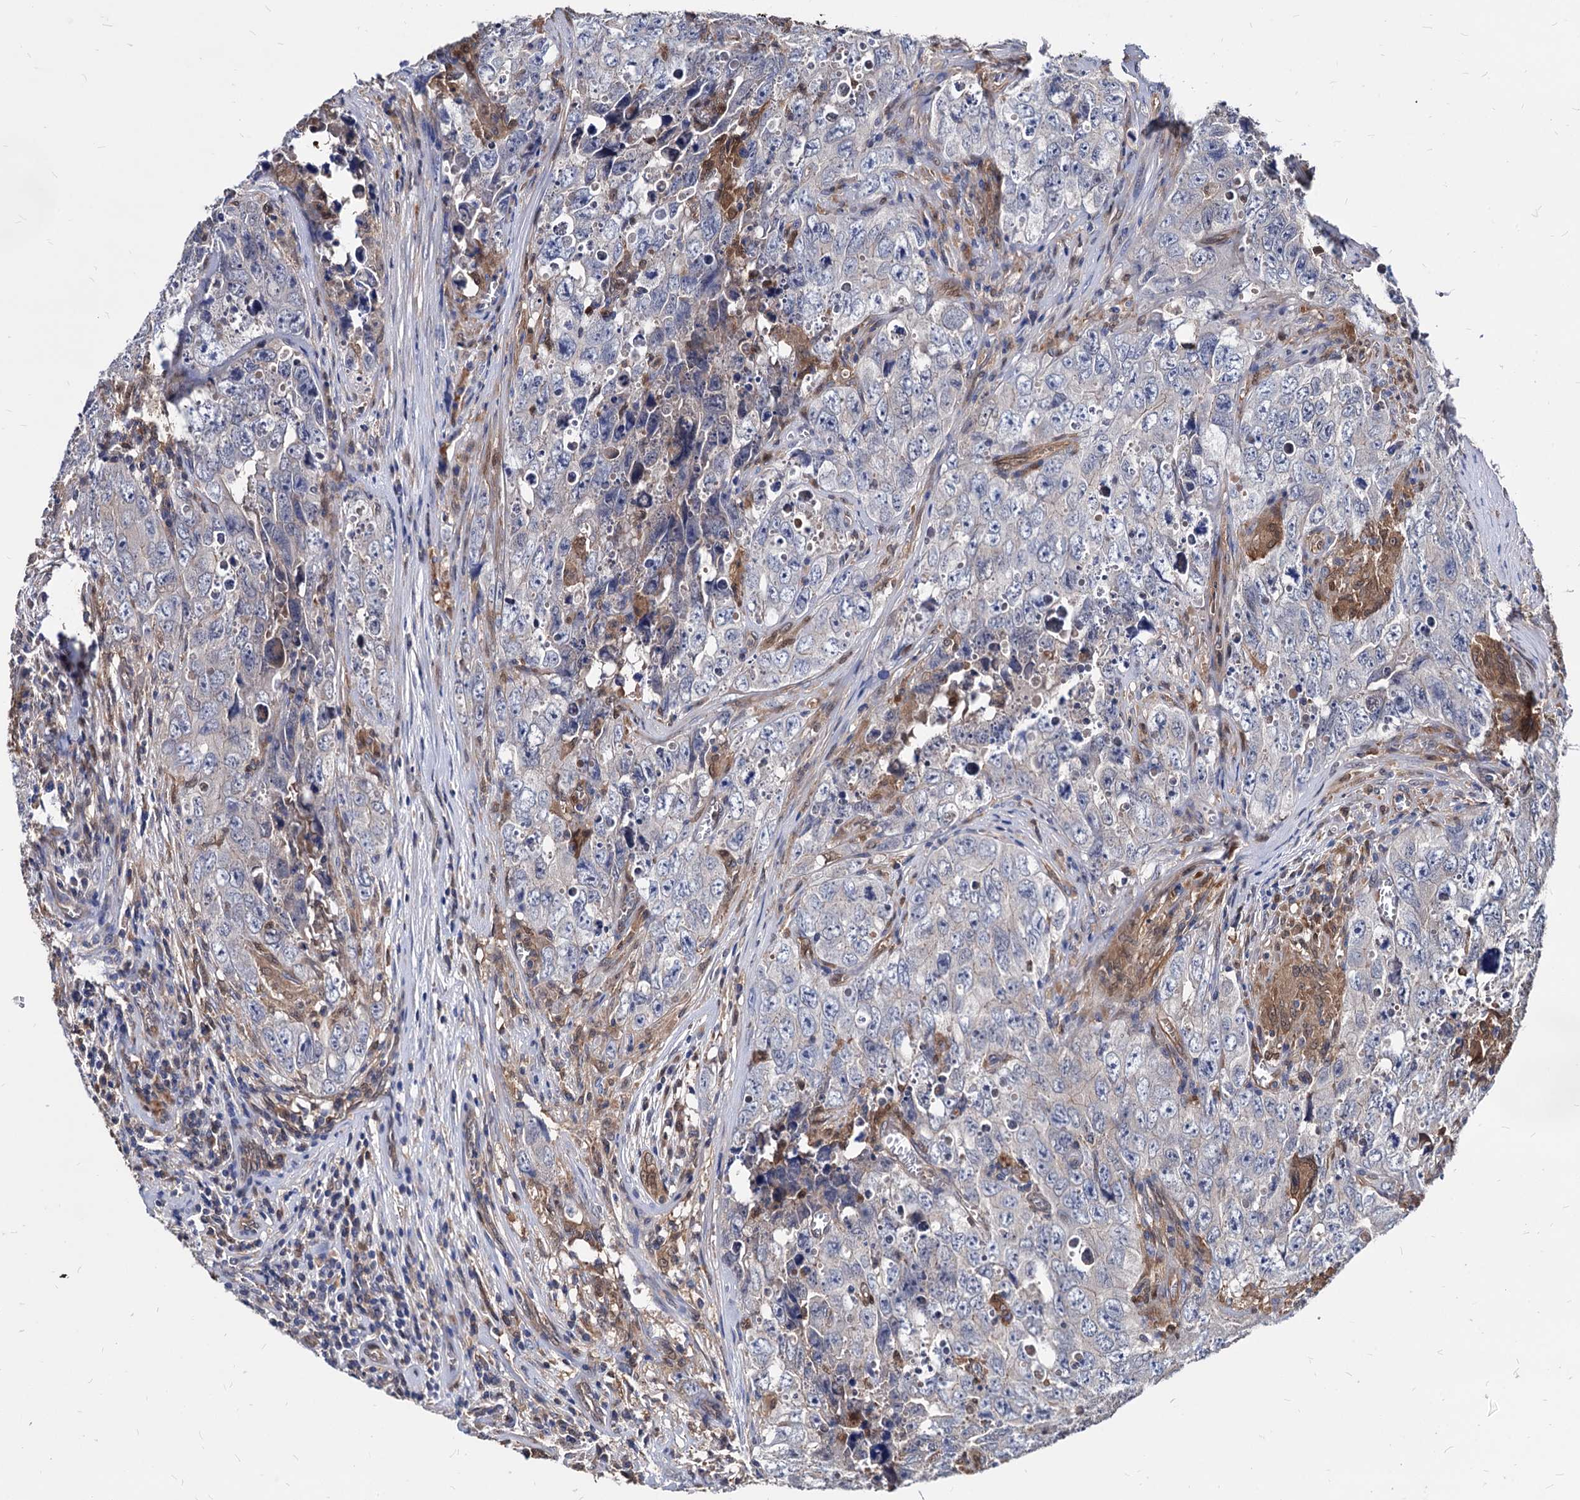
{"staining": {"intensity": "negative", "quantity": "none", "location": "none"}, "tissue": "testis cancer", "cell_type": "Tumor cells", "image_type": "cancer", "snomed": [{"axis": "morphology", "description": "Seminoma, NOS"}, {"axis": "morphology", "description": "Carcinoma, Embryonal, NOS"}, {"axis": "topography", "description": "Testis"}], "caption": "The photomicrograph exhibits no staining of tumor cells in testis cancer (seminoma).", "gene": "CPPED1", "patient": {"sex": "male", "age": 43}}